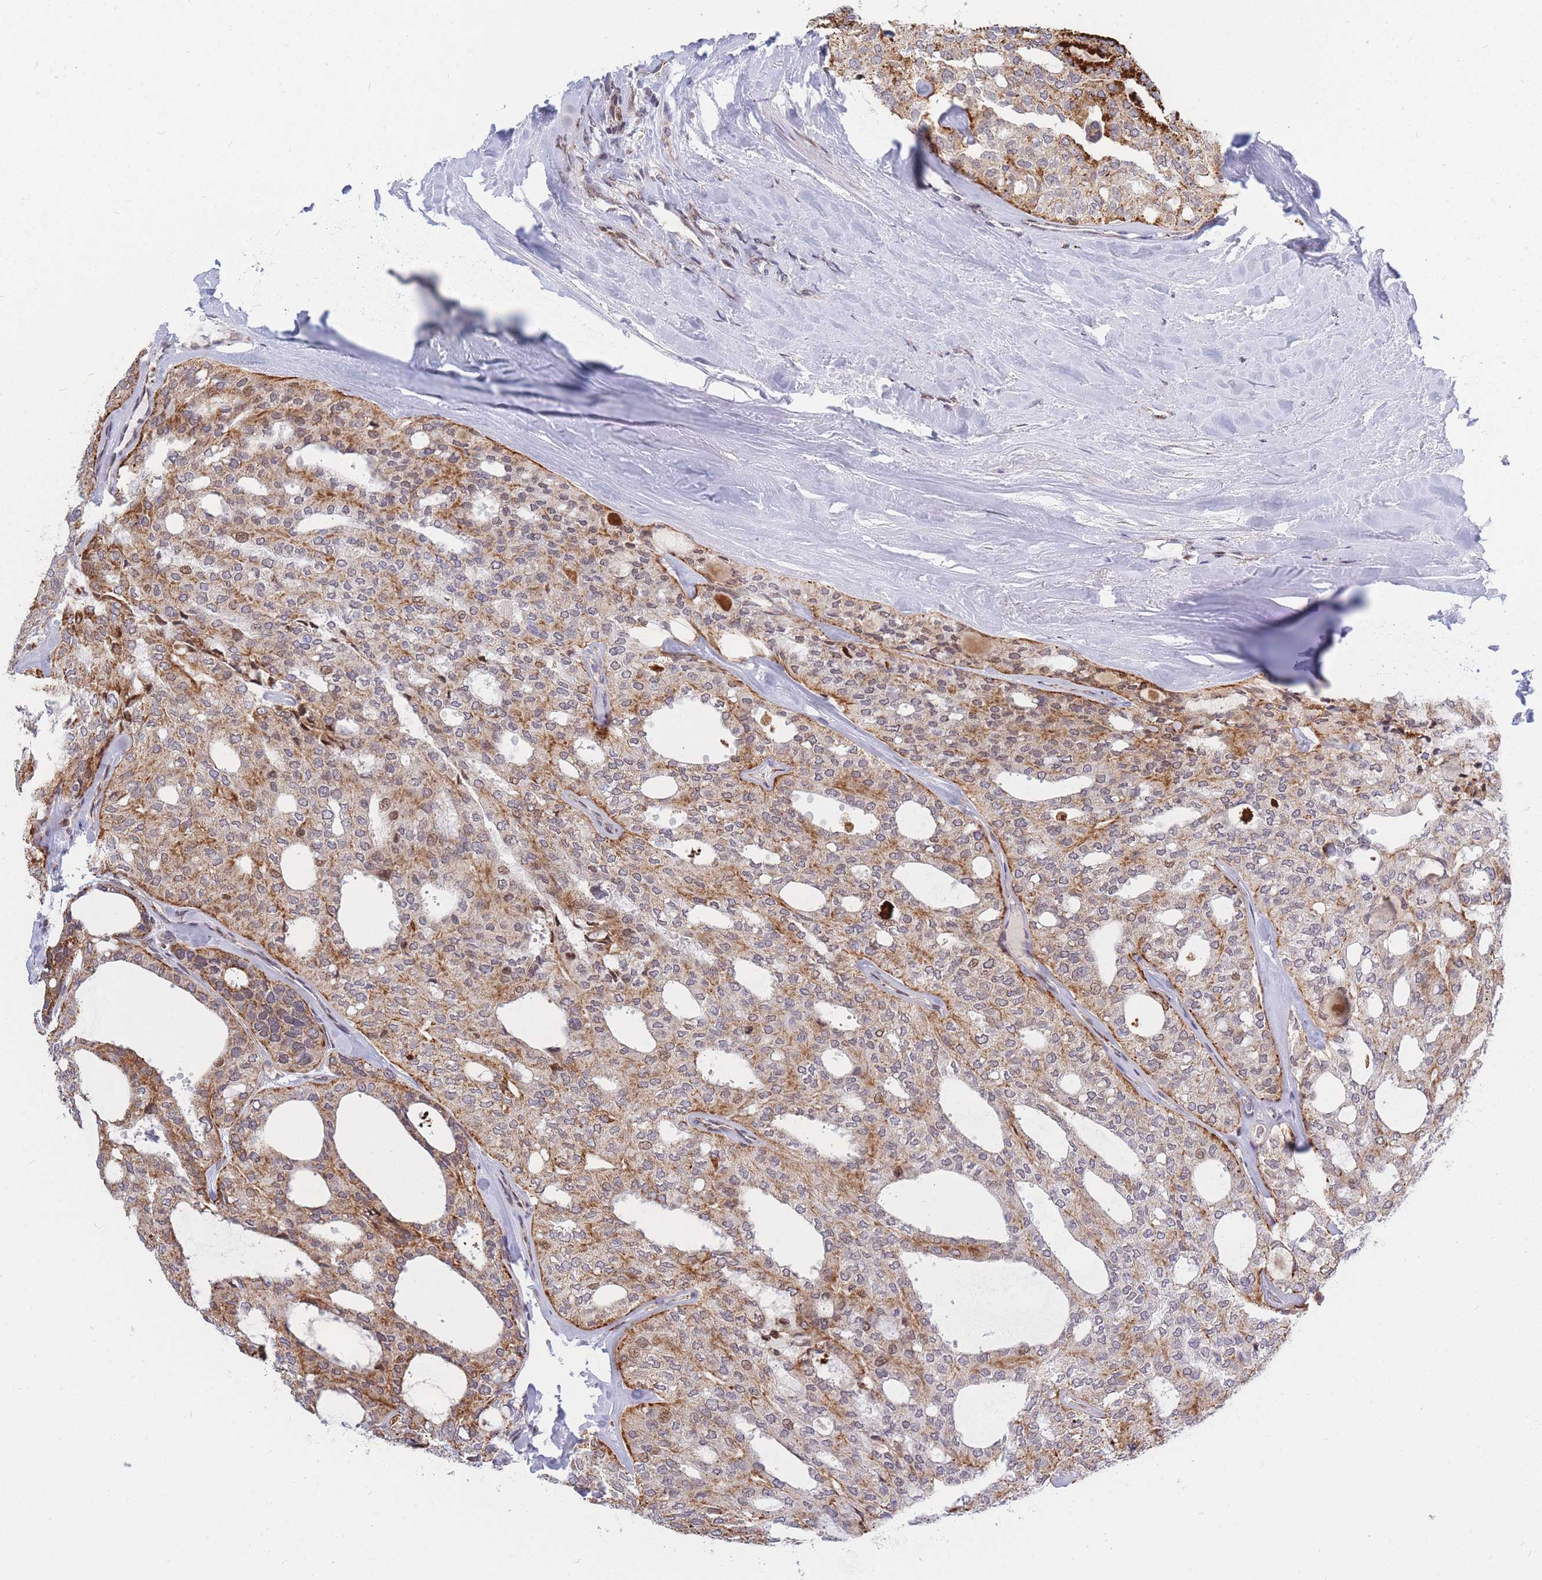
{"staining": {"intensity": "moderate", "quantity": "25%-75%", "location": "cytoplasmic/membranous"}, "tissue": "thyroid cancer", "cell_type": "Tumor cells", "image_type": "cancer", "snomed": [{"axis": "morphology", "description": "Follicular adenoma carcinoma, NOS"}, {"axis": "topography", "description": "Thyroid gland"}], "caption": "Thyroid cancer (follicular adenoma carcinoma) was stained to show a protein in brown. There is medium levels of moderate cytoplasmic/membranous staining in approximately 25%-75% of tumor cells.", "gene": "MOB4", "patient": {"sex": "male", "age": 75}}